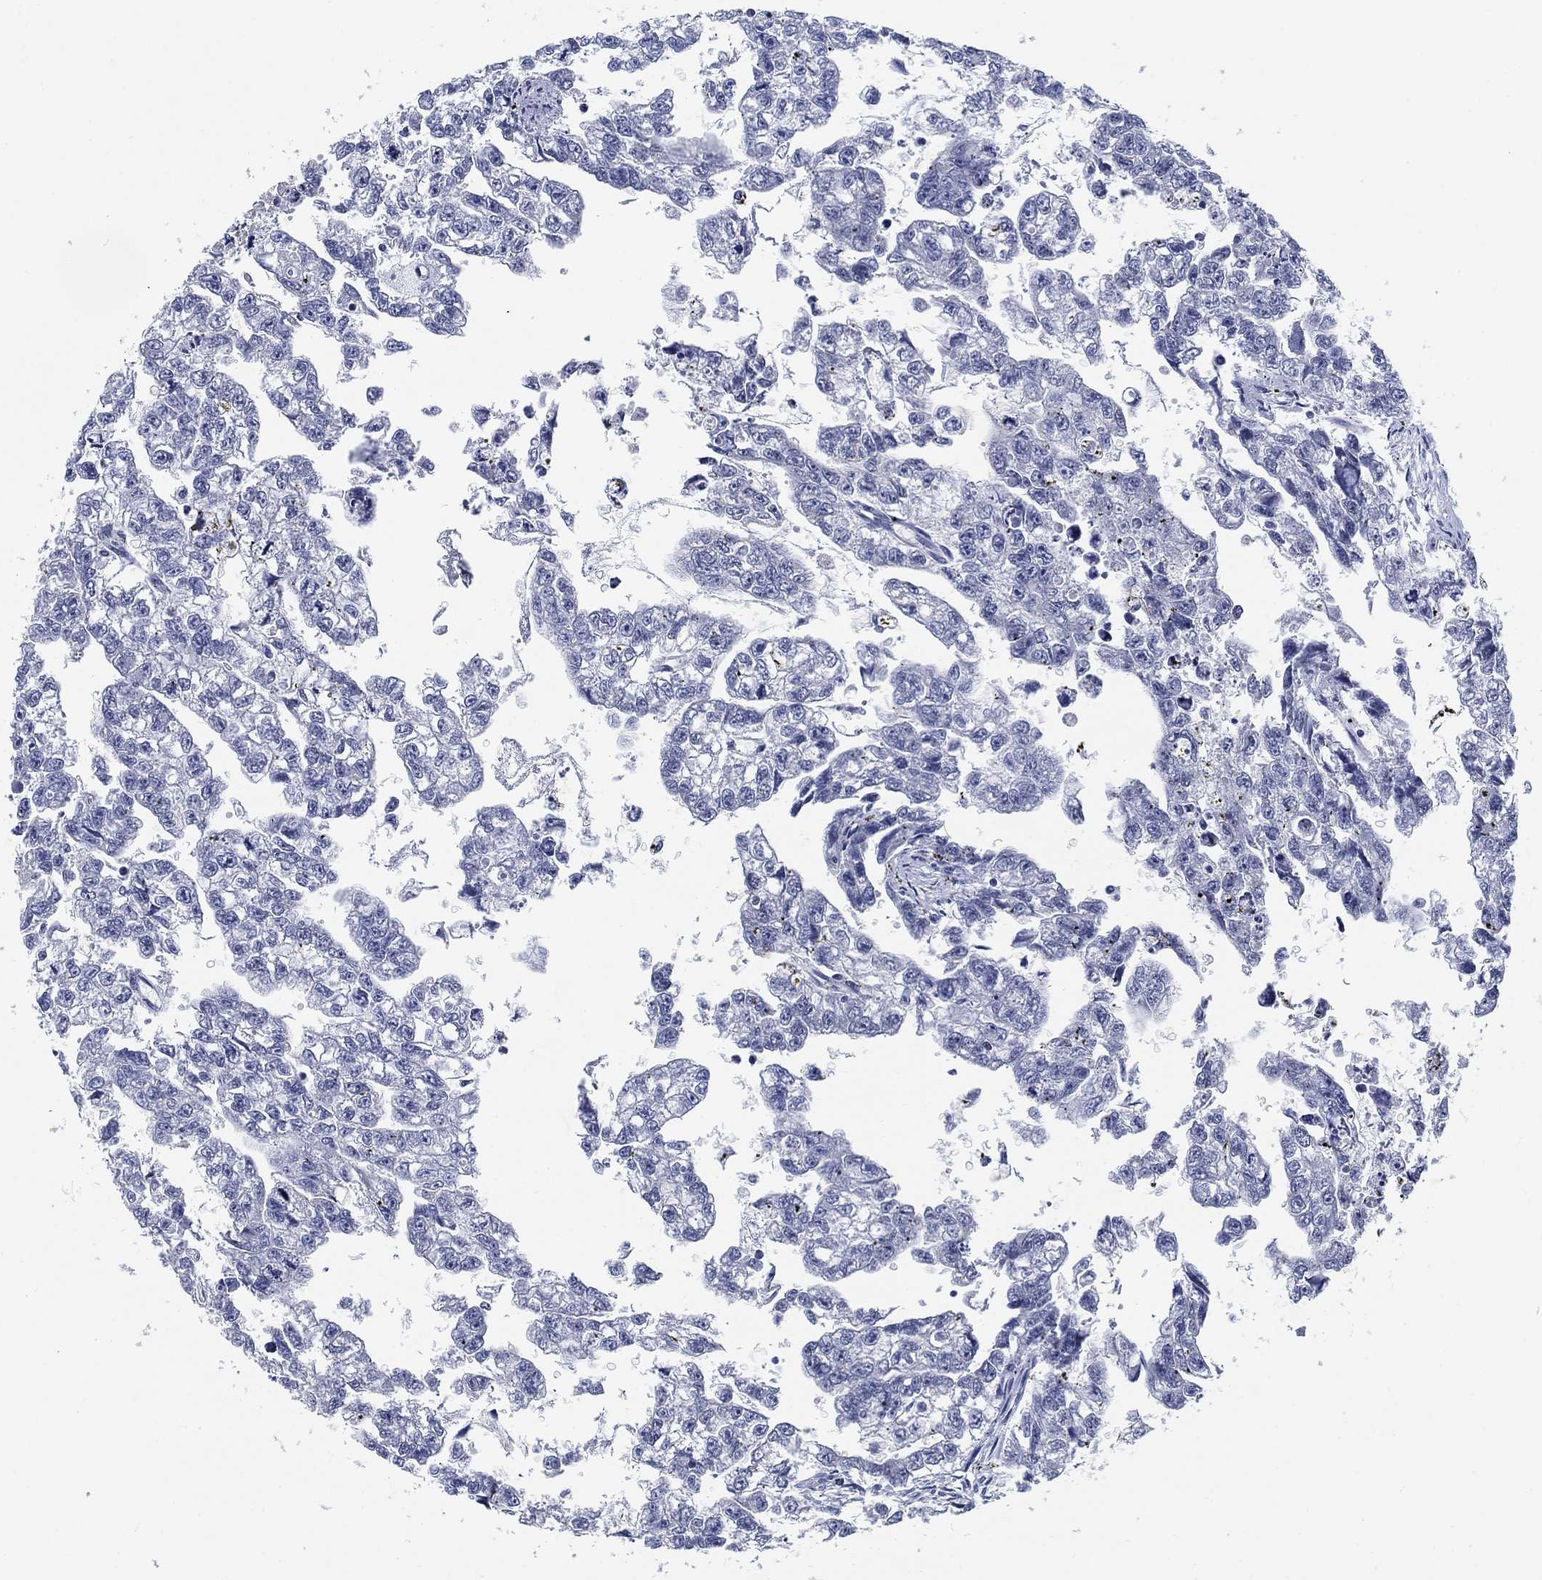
{"staining": {"intensity": "negative", "quantity": "none", "location": "none"}, "tissue": "testis cancer", "cell_type": "Tumor cells", "image_type": "cancer", "snomed": [{"axis": "morphology", "description": "Carcinoma, Embryonal, NOS"}, {"axis": "morphology", "description": "Teratoma, malignant, NOS"}, {"axis": "topography", "description": "Testis"}], "caption": "This is a image of immunohistochemistry (IHC) staining of testis embryonal carcinoma, which shows no positivity in tumor cells.", "gene": "CLUL1", "patient": {"sex": "male", "age": 44}}